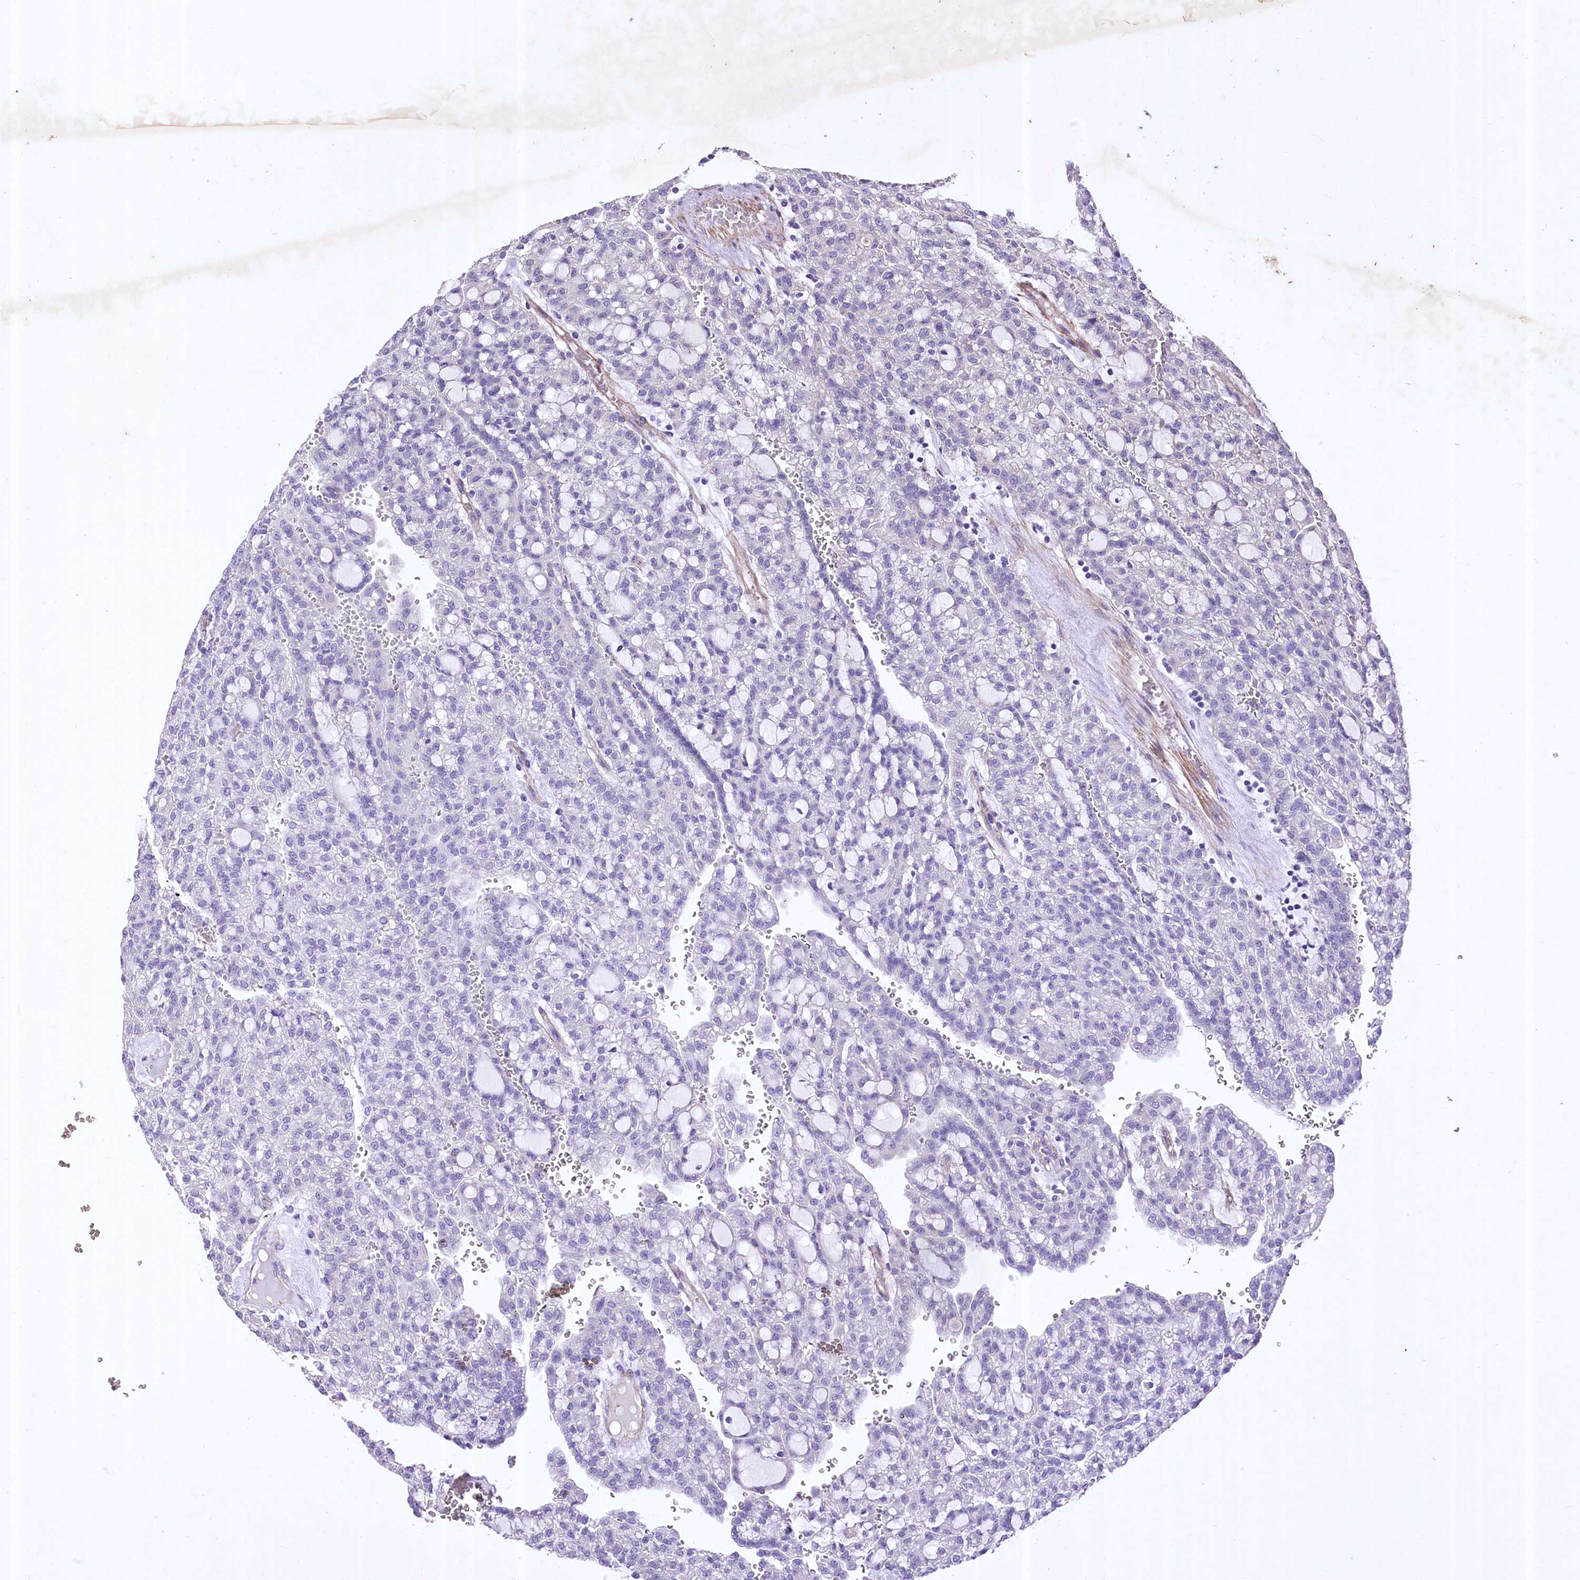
{"staining": {"intensity": "negative", "quantity": "none", "location": "none"}, "tissue": "renal cancer", "cell_type": "Tumor cells", "image_type": "cancer", "snomed": [{"axis": "morphology", "description": "Adenocarcinoma, NOS"}, {"axis": "topography", "description": "Kidney"}], "caption": "The photomicrograph shows no significant staining in tumor cells of renal cancer (adenocarcinoma).", "gene": "RDH16", "patient": {"sex": "male", "age": 63}}